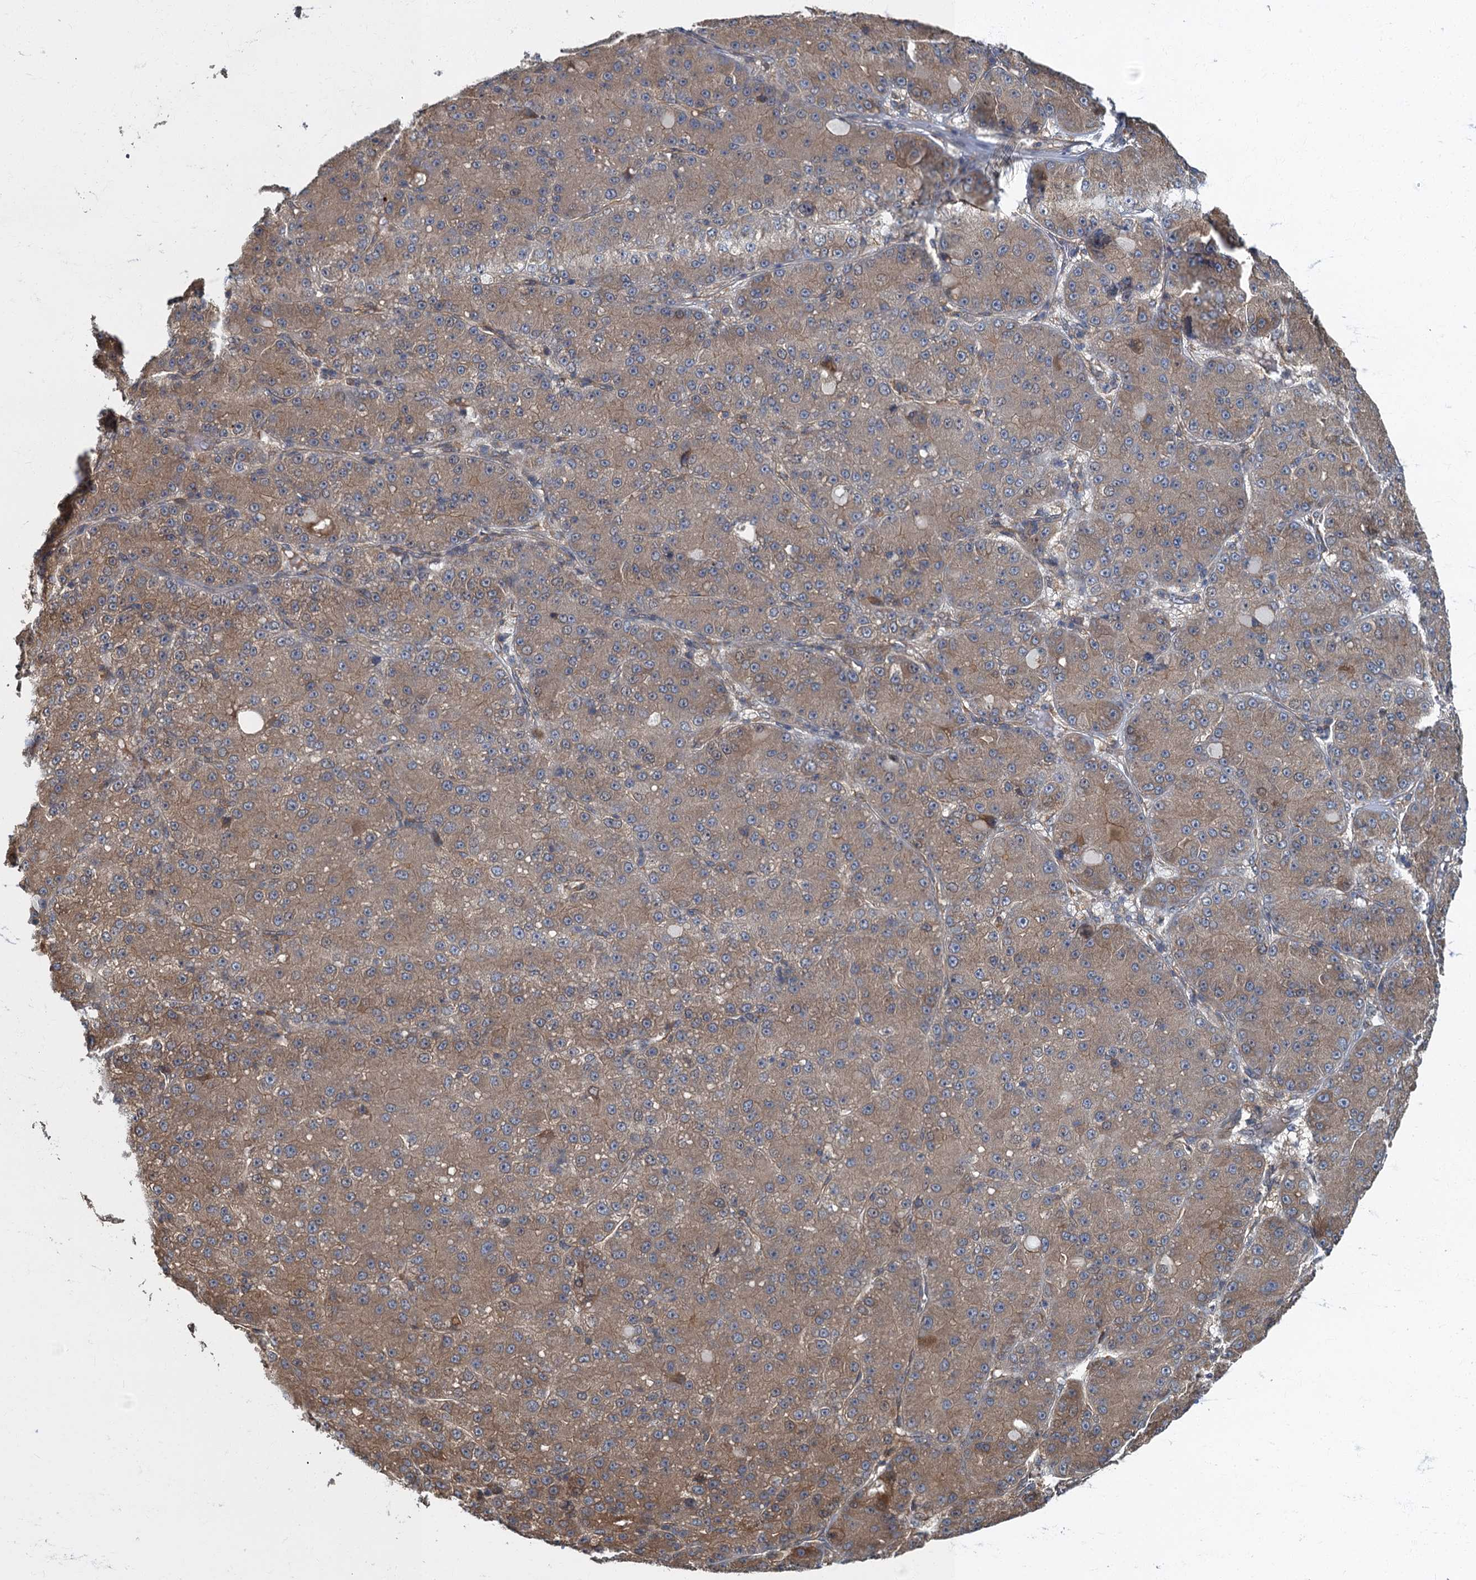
{"staining": {"intensity": "moderate", "quantity": ">75%", "location": "cytoplasmic/membranous"}, "tissue": "liver cancer", "cell_type": "Tumor cells", "image_type": "cancer", "snomed": [{"axis": "morphology", "description": "Carcinoma, Hepatocellular, NOS"}, {"axis": "topography", "description": "Liver"}], "caption": "Immunohistochemical staining of hepatocellular carcinoma (liver) reveals moderate cytoplasmic/membranous protein staining in about >75% of tumor cells.", "gene": "TBCK", "patient": {"sex": "male", "age": 67}}